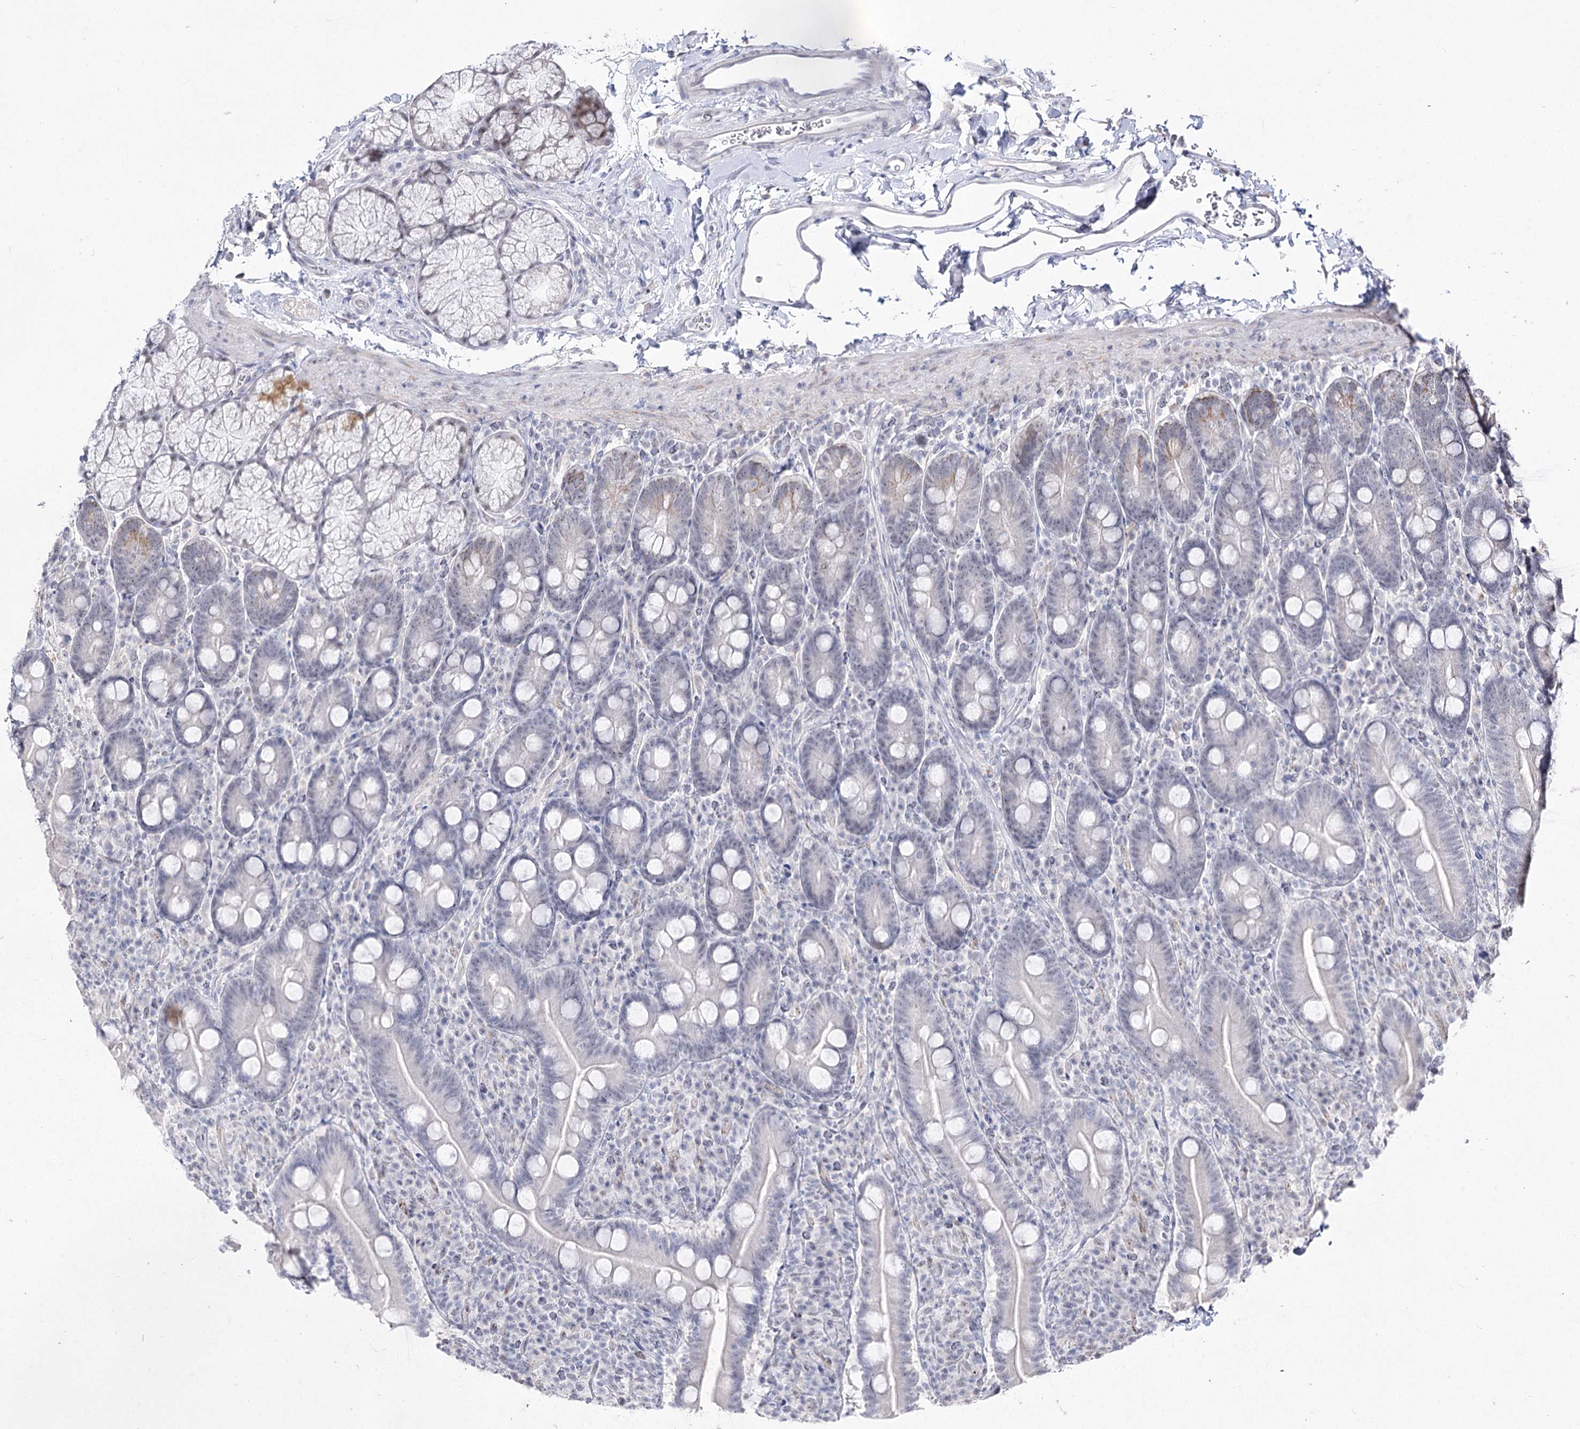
{"staining": {"intensity": "weak", "quantity": "25%-75%", "location": "nuclear"}, "tissue": "duodenum", "cell_type": "Glandular cells", "image_type": "normal", "snomed": [{"axis": "morphology", "description": "Normal tissue, NOS"}, {"axis": "topography", "description": "Duodenum"}], "caption": "Immunohistochemistry of benign human duodenum displays low levels of weak nuclear positivity in about 25%-75% of glandular cells.", "gene": "DDX50", "patient": {"sex": "male", "age": 35}}